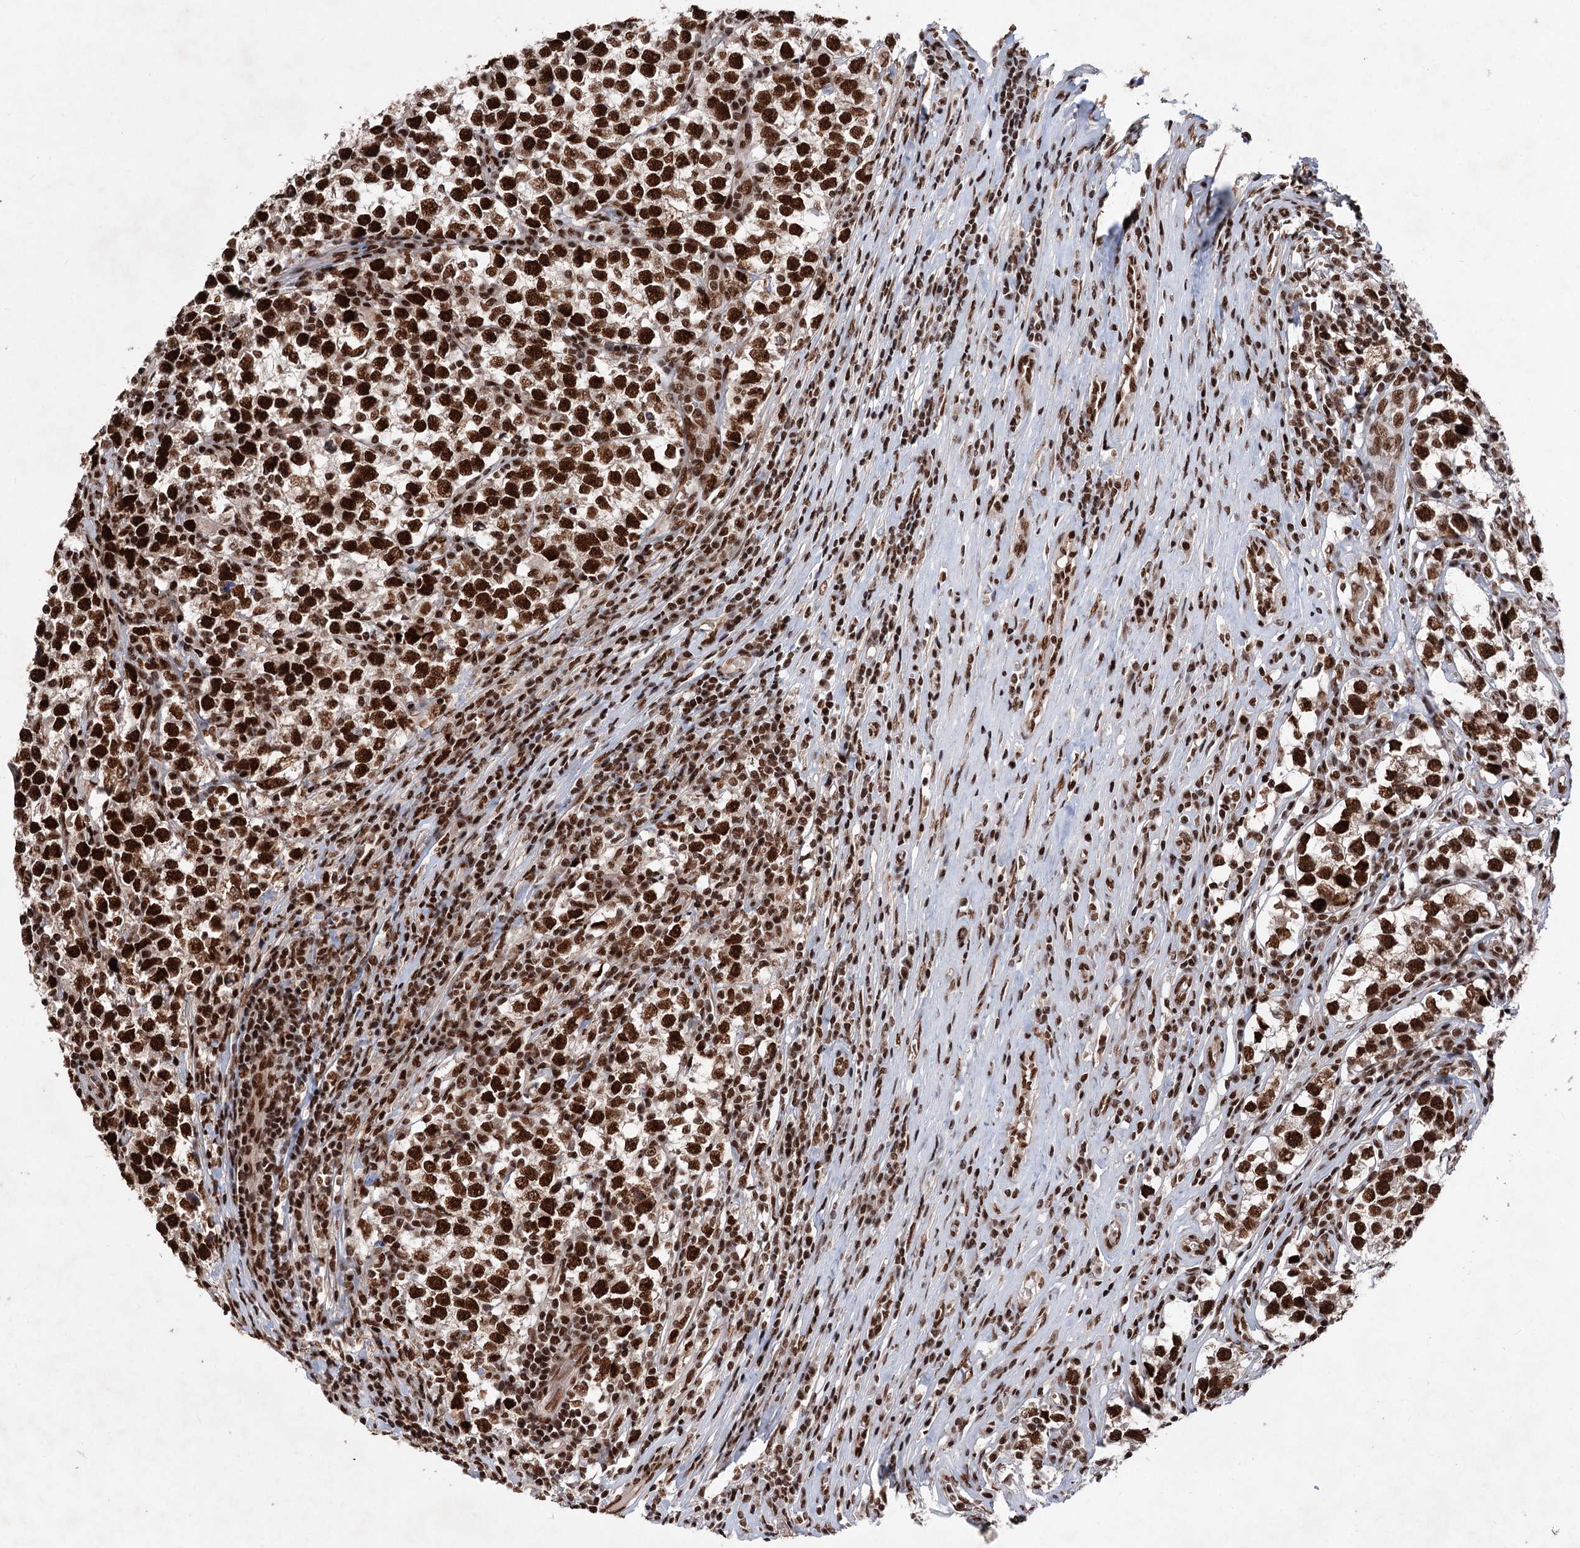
{"staining": {"intensity": "strong", "quantity": ">75%", "location": "nuclear"}, "tissue": "testis cancer", "cell_type": "Tumor cells", "image_type": "cancer", "snomed": [{"axis": "morphology", "description": "Normal tissue, NOS"}, {"axis": "morphology", "description": "Seminoma, NOS"}, {"axis": "topography", "description": "Testis"}], "caption": "Seminoma (testis) was stained to show a protein in brown. There is high levels of strong nuclear expression in approximately >75% of tumor cells.", "gene": "MAML1", "patient": {"sex": "male", "age": 43}}